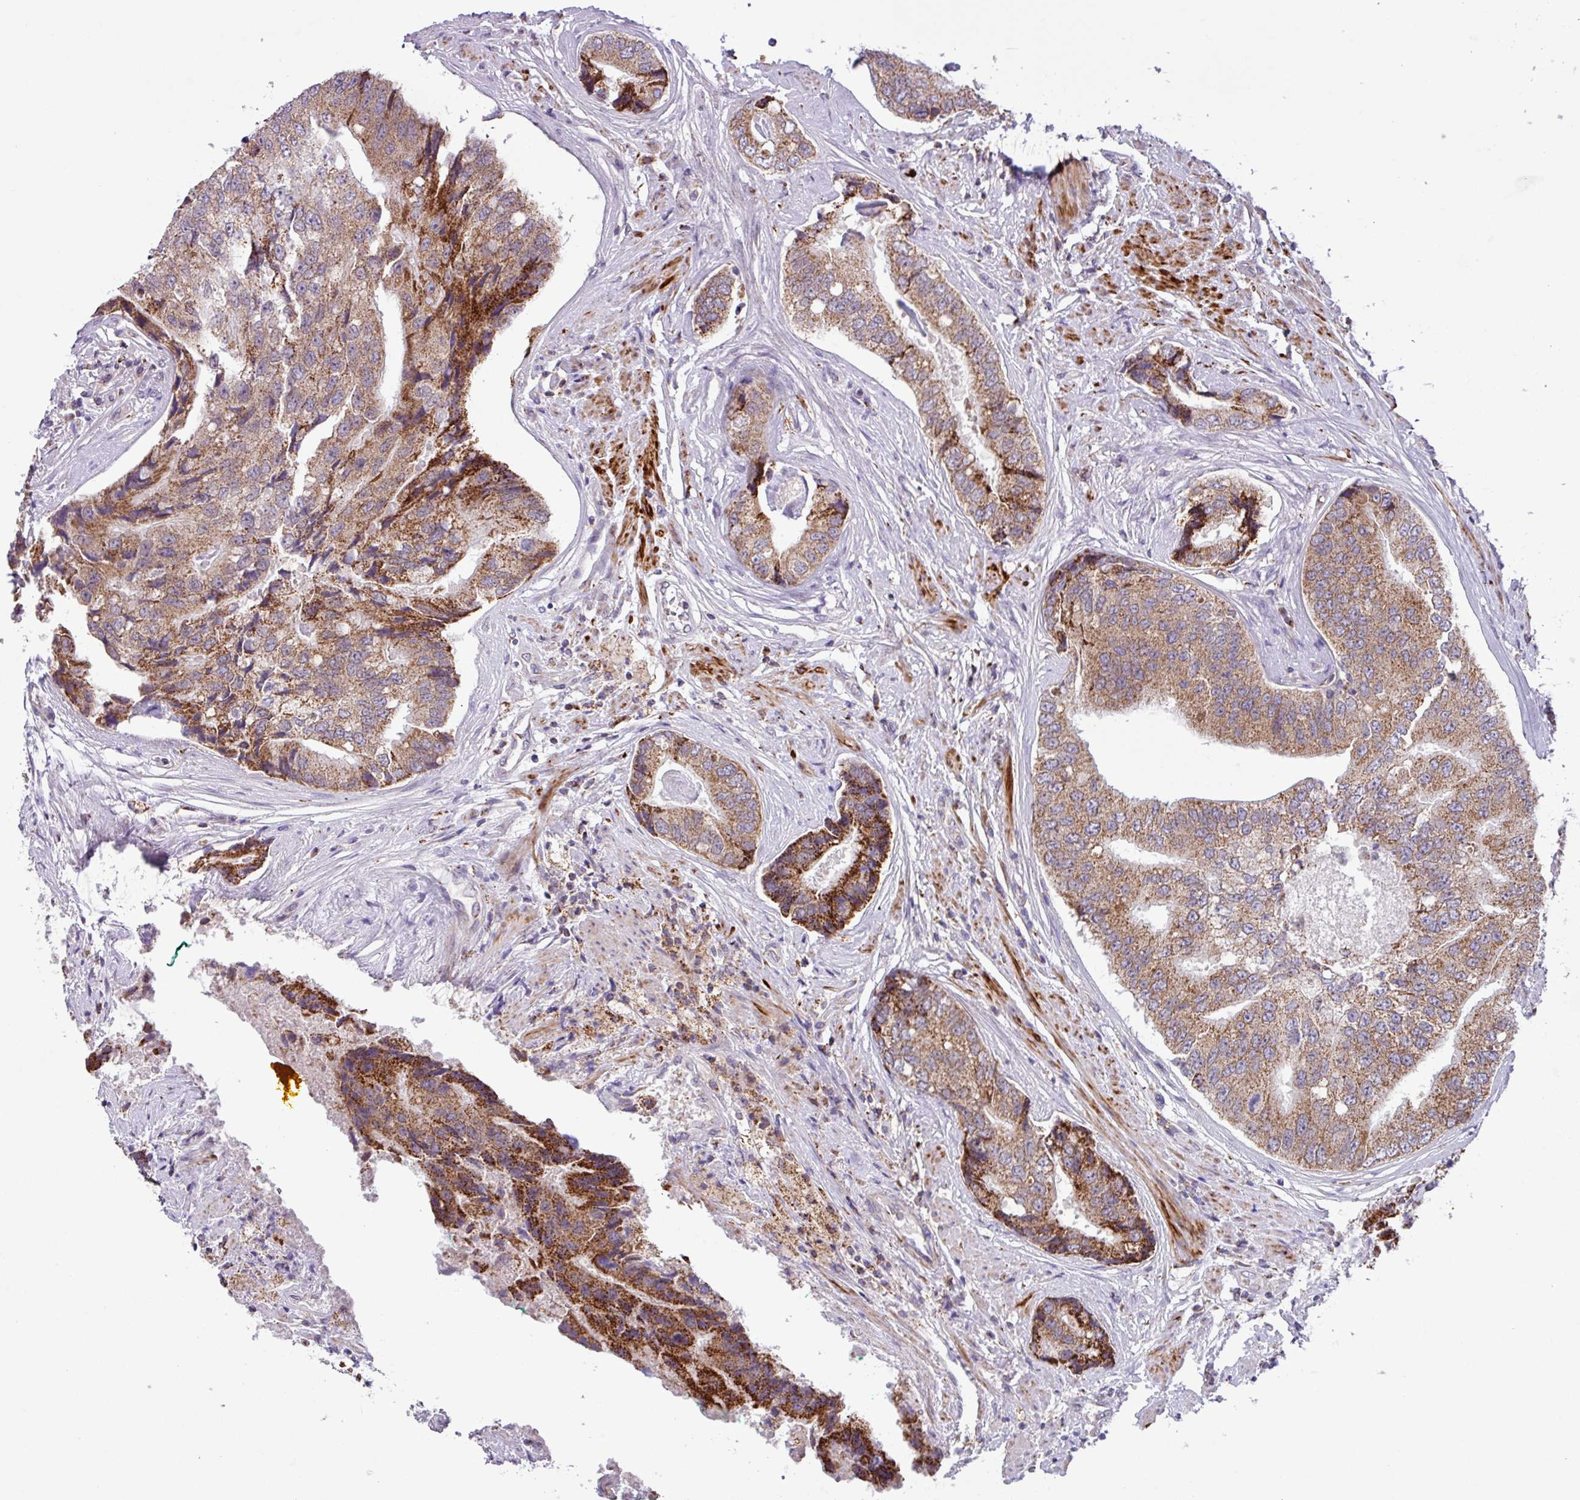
{"staining": {"intensity": "moderate", "quantity": ">75%", "location": "cytoplasmic/membranous"}, "tissue": "prostate cancer", "cell_type": "Tumor cells", "image_type": "cancer", "snomed": [{"axis": "morphology", "description": "Adenocarcinoma, High grade"}, {"axis": "topography", "description": "Prostate"}], "caption": "Immunohistochemical staining of prostate cancer demonstrates medium levels of moderate cytoplasmic/membranous protein staining in approximately >75% of tumor cells. Nuclei are stained in blue.", "gene": "AKIRIN1", "patient": {"sex": "male", "age": 70}}